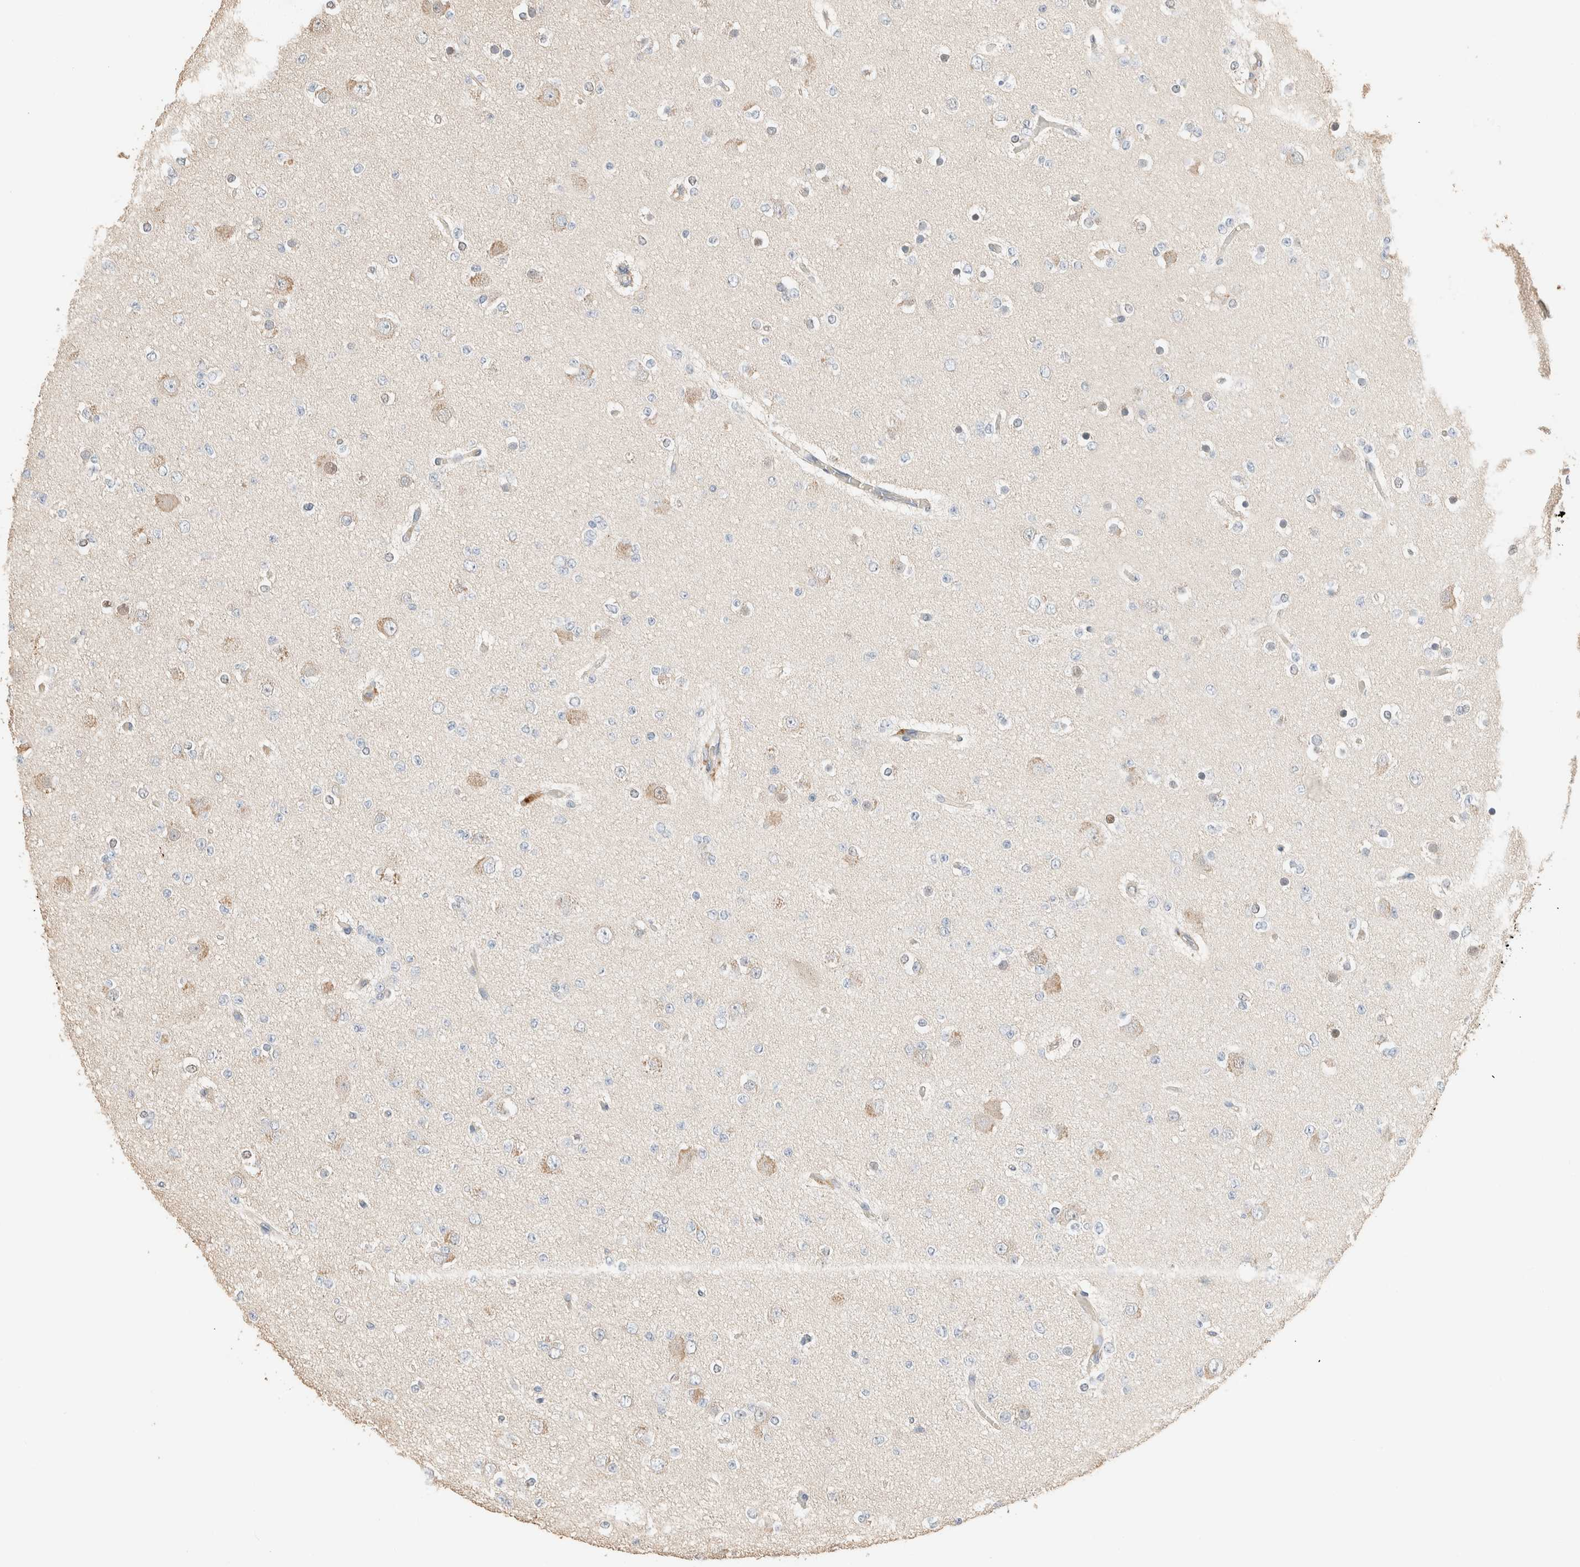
{"staining": {"intensity": "negative", "quantity": "none", "location": "none"}, "tissue": "glioma", "cell_type": "Tumor cells", "image_type": "cancer", "snomed": [{"axis": "morphology", "description": "Glioma, malignant, Low grade"}, {"axis": "topography", "description": "Brain"}], "caption": "Micrograph shows no significant protein staining in tumor cells of malignant glioma (low-grade).", "gene": "TUBD1", "patient": {"sex": "female", "age": 22}}